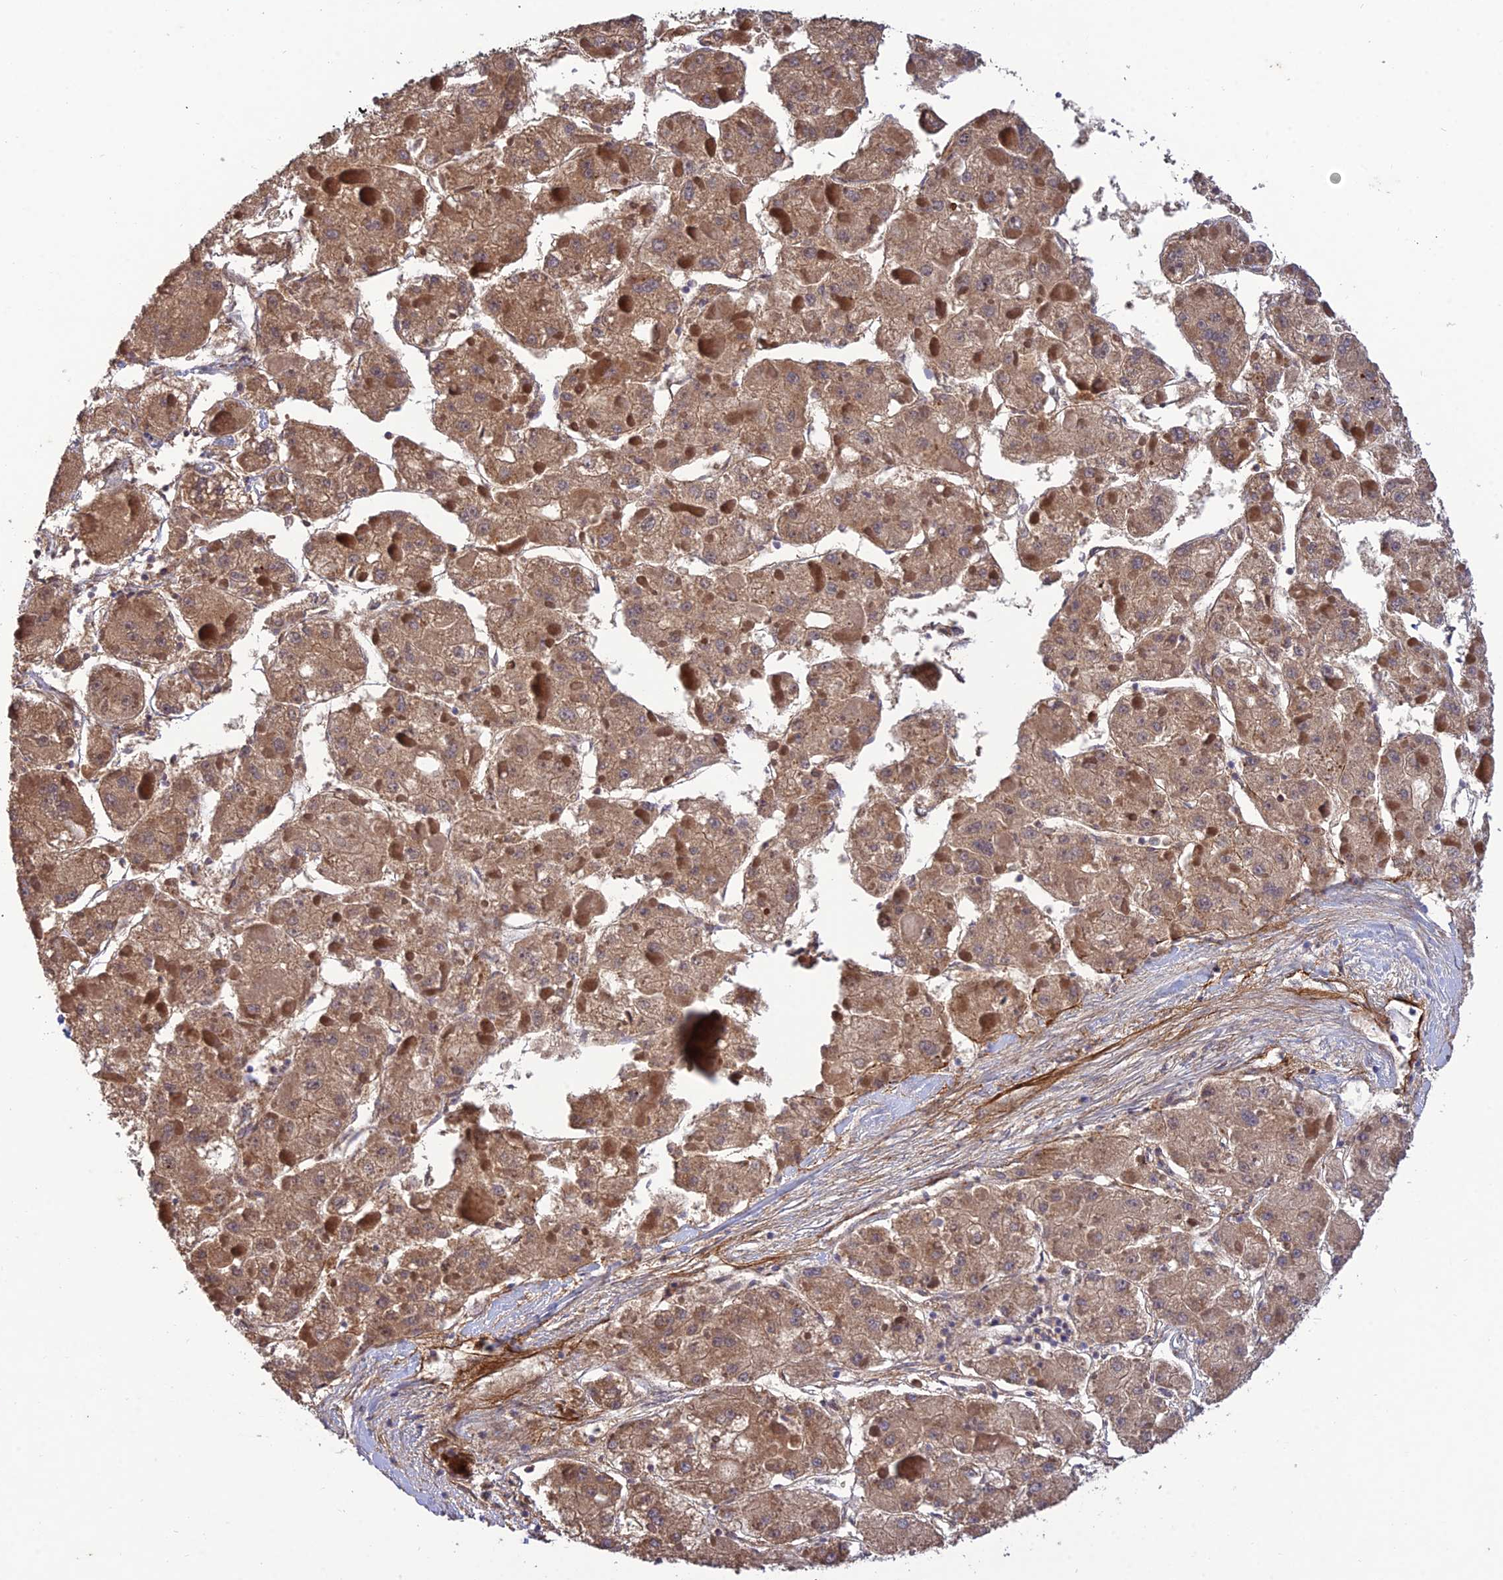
{"staining": {"intensity": "moderate", "quantity": ">75%", "location": "cytoplasmic/membranous"}, "tissue": "liver cancer", "cell_type": "Tumor cells", "image_type": "cancer", "snomed": [{"axis": "morphology", "description": "Carcinoma, Hepatocellular, NOS"}, {"axis": "topography", "description": "Liver"}], "caption": "Immunohistochemistry (IHC) image of neoplastic tissue: liver cancer stained using IHC displays medium levels of moderate protein expression localized specifically in the cytoplasmic/membranous of tumor cells, appearing as a cytoplasmic/membranous brown color.", "gene": "PLEKHG2", "patient": {"sex": "female", "age": 73}}